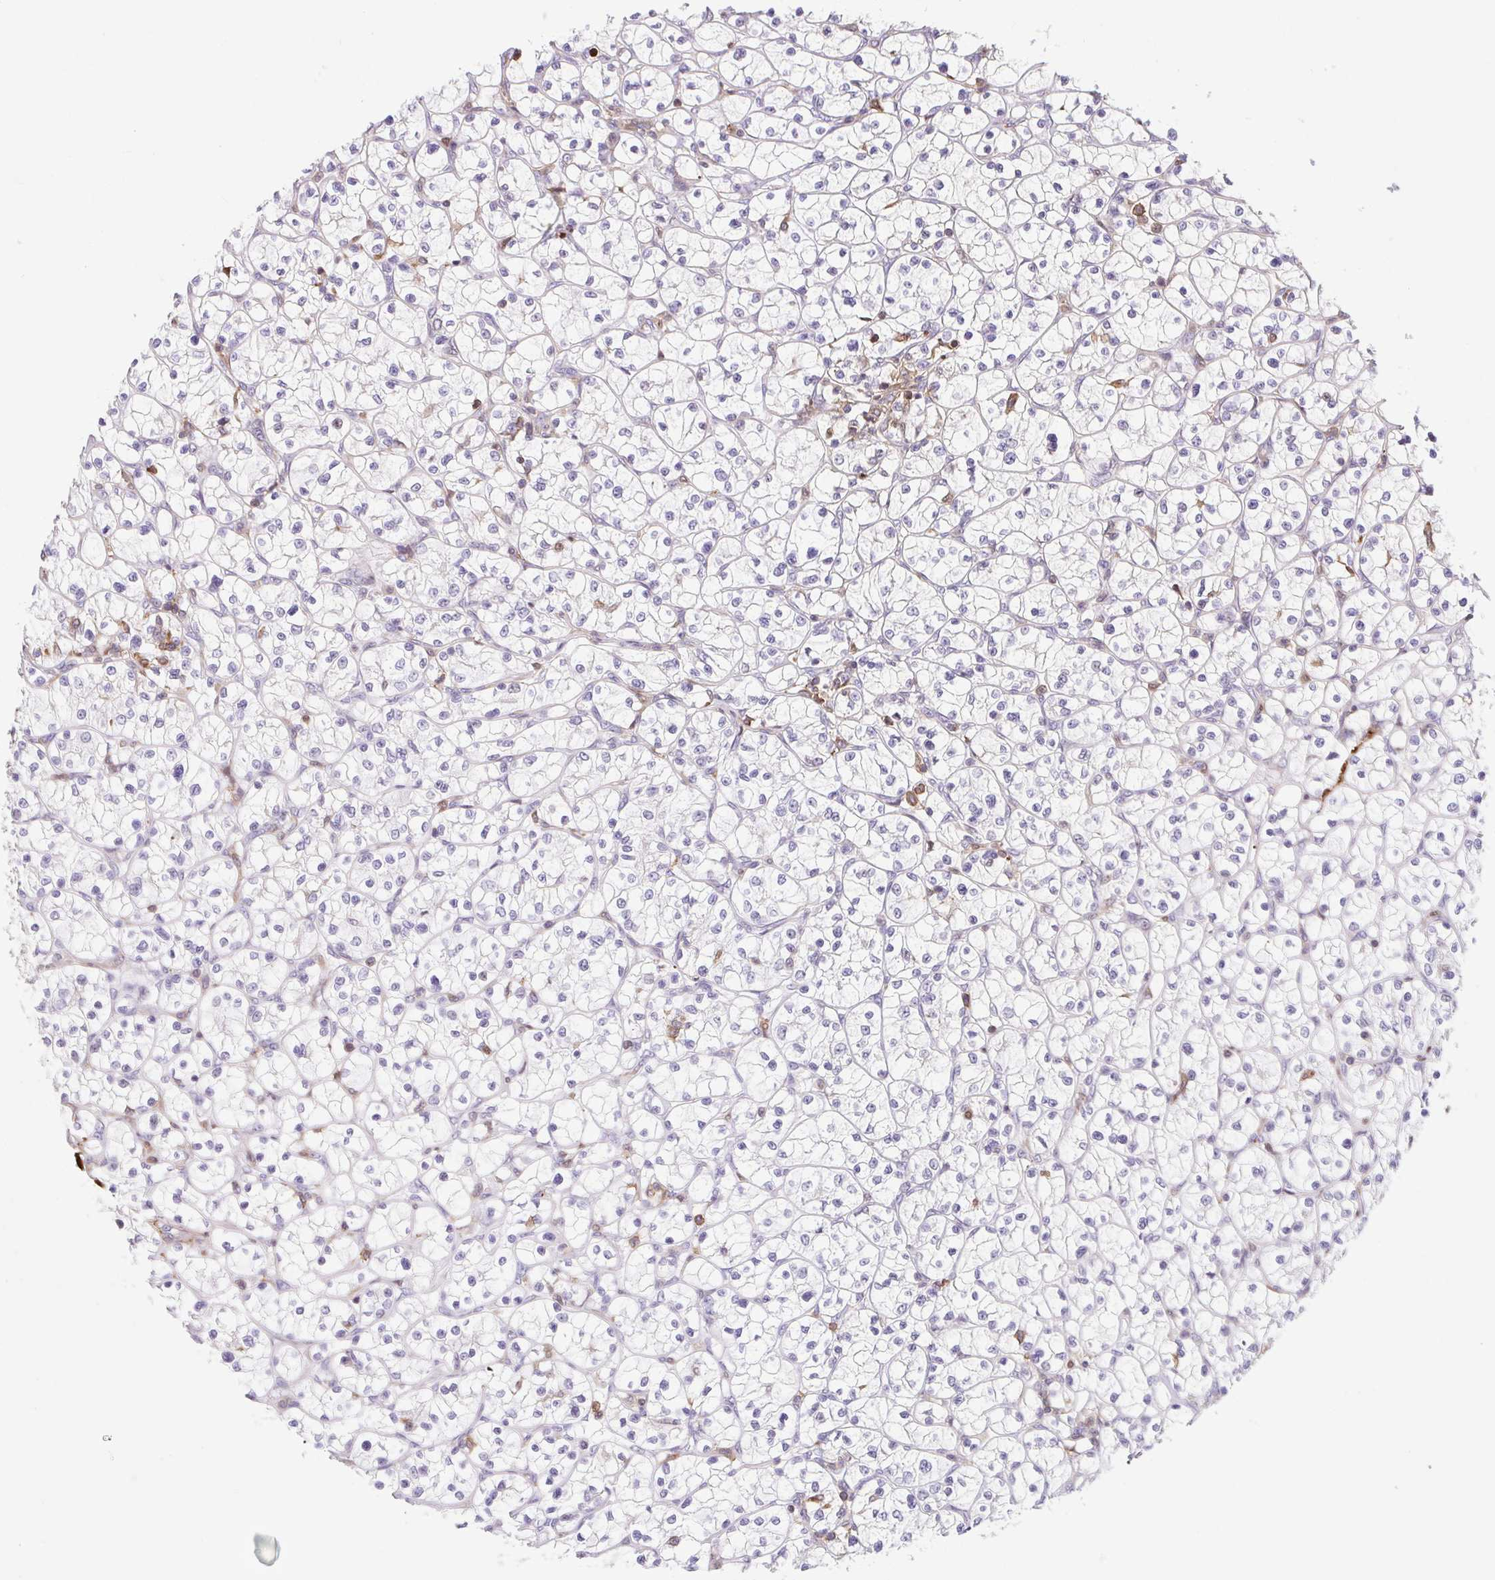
{"staining": {"intensity": "negative", "quantity": "none", "location": "none"}, "tissue": "renal cancer", "cell_type": "Tumor cells", "image_type": "cancer", "snomed": [{"axis": "morphology", "description": "Adenocarcinoma, NOS"}, {"axis": "topography", "description": "Kidney"}], "caption": "There is no significant staining in tumor cells of adenocarcinoma (renal).", "gene": "TPRG1", "patient": {"sex": "female", "age": 64}}